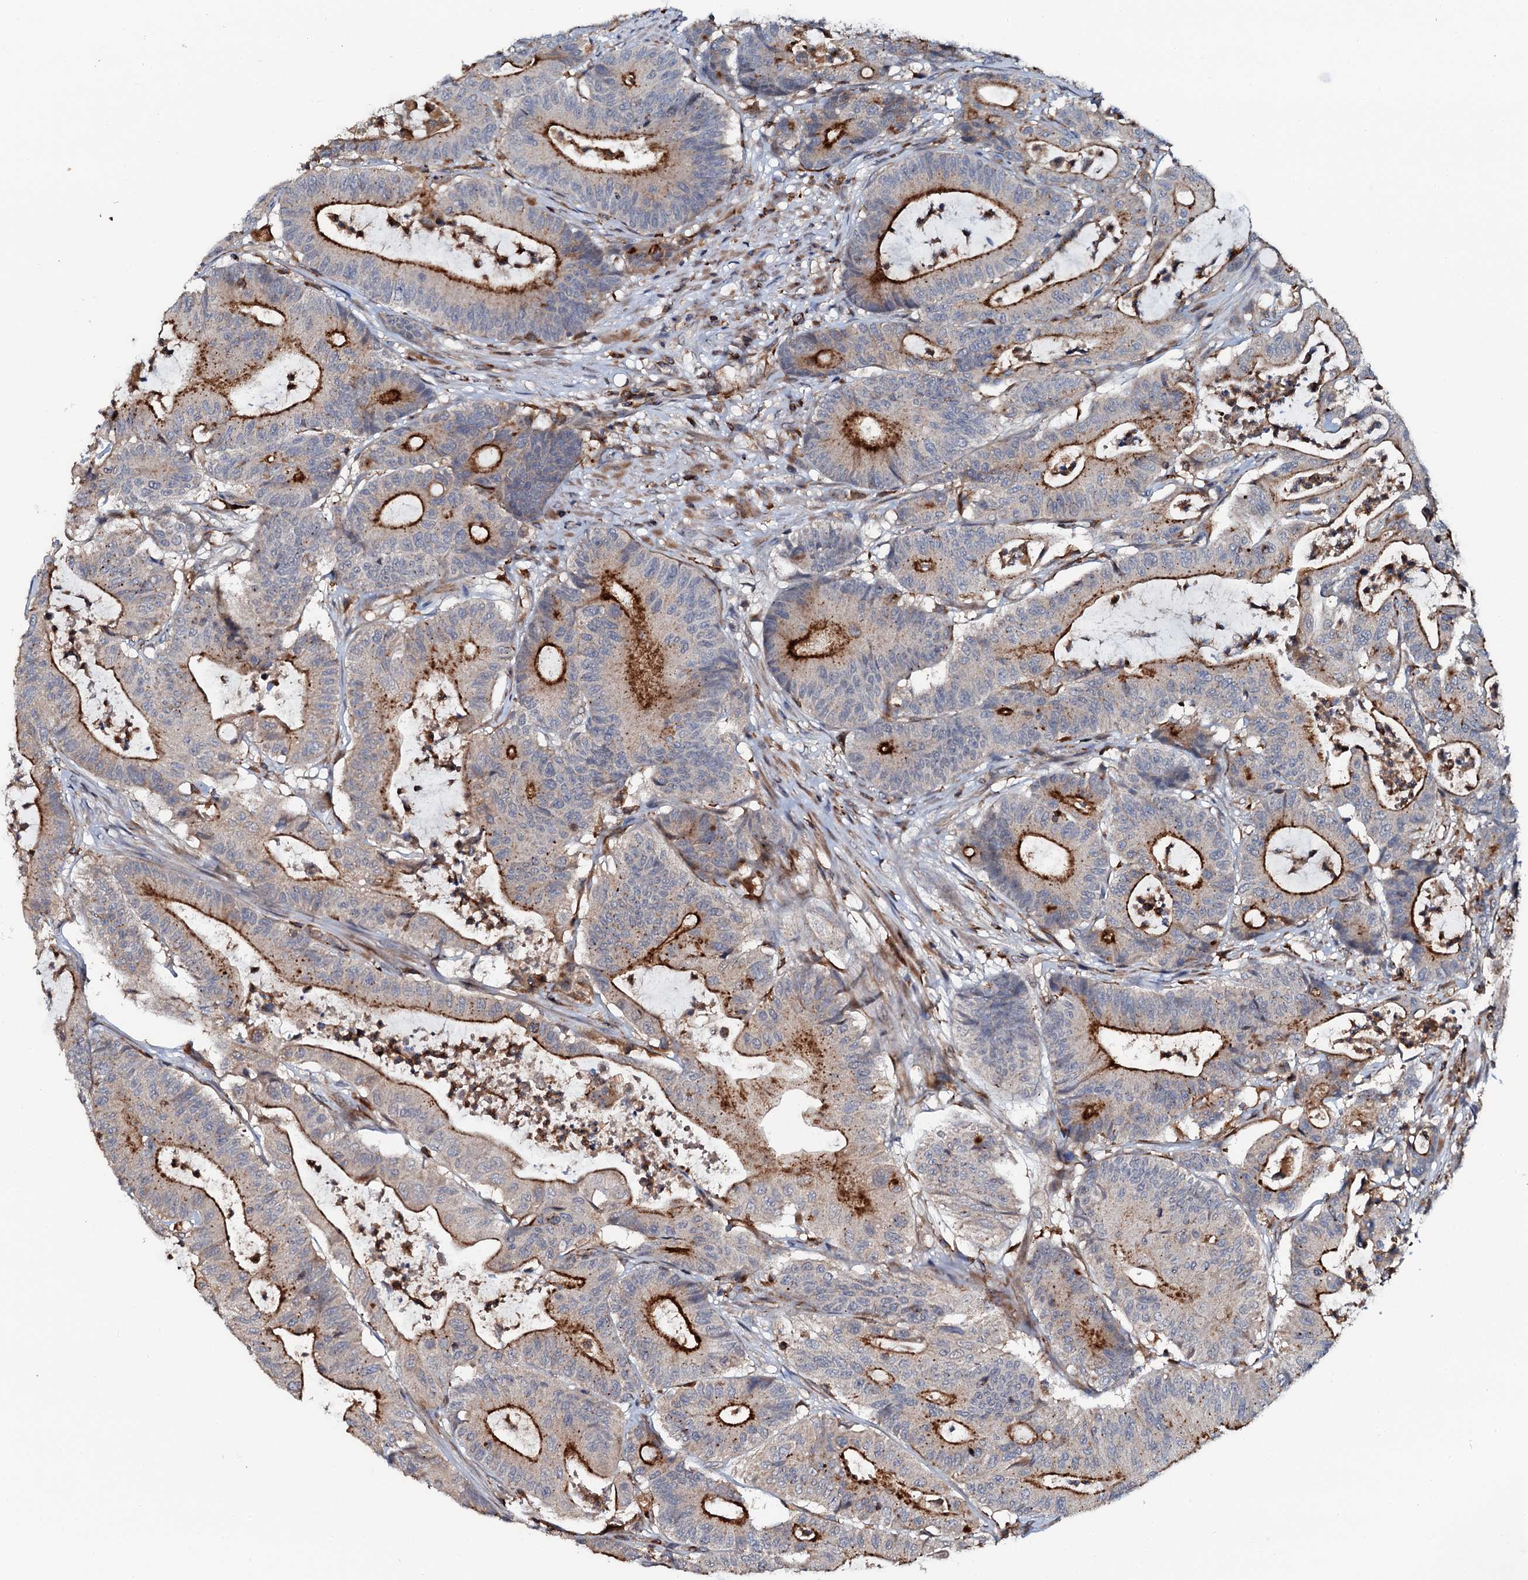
{"staining": {"intensity": "strong", "quantity": "25%-75%", "location": "cytoplasmic/membranous"}, "tissue": "colorectal cancer", "cell_type": "Tumor cells", "image_type": "cancer", "snomed": [{"axis": "morphology", "description": "Adenocarcinoma, NOS"}, {"axis": "topography", "description": "Colon"}], "caption": "This histopathology image displays immunohistochemistry staining of human colorectal cancer (adenocarcinoma), with high strong cytoplasmic/membranous expression in approximately 25%-75% of tumor cells.", "gene": "VAMP8", "patient": {"sex": "female", "age": 84}}